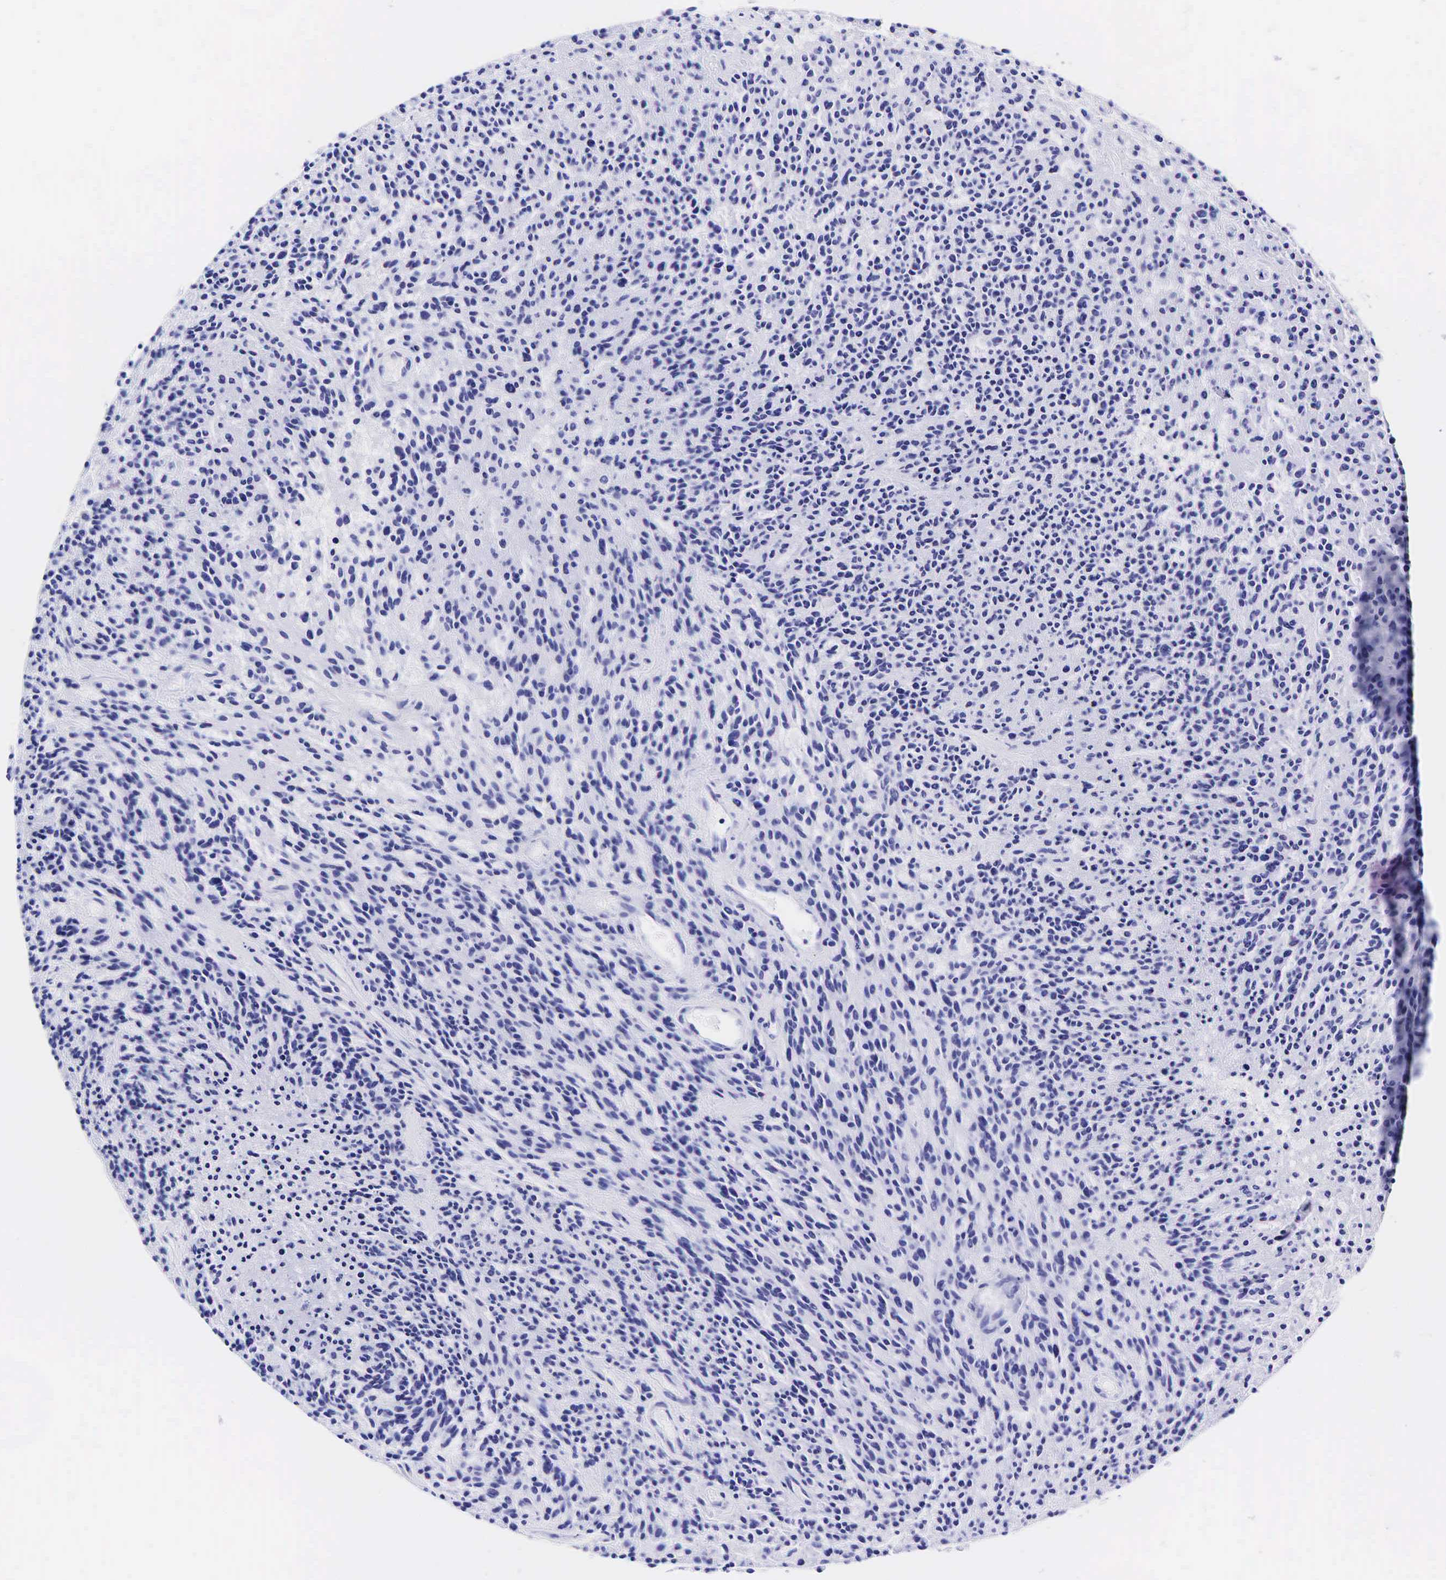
{"staining": {"intensity": "negative", "quantity": "none", "location": "none"}, "tissue": "glioma", "cell_type": "Tumor cells", "image_type": "cancer", "snomed": [{"axis": "morphology", "description": "Glioma, malignant, High grade"}, {"axis": "topography", "description": "Brain"}], "caption": "Malignant glioma (high-grade) was stained to show a protein in brown. There is no significant expression in tumor cells. The staining is performed using DAB brown chromogen with nuclei counter-stained in using hematoxylin.", "gene": "GAST", "patient": {"sex": "female", "age": 13}}